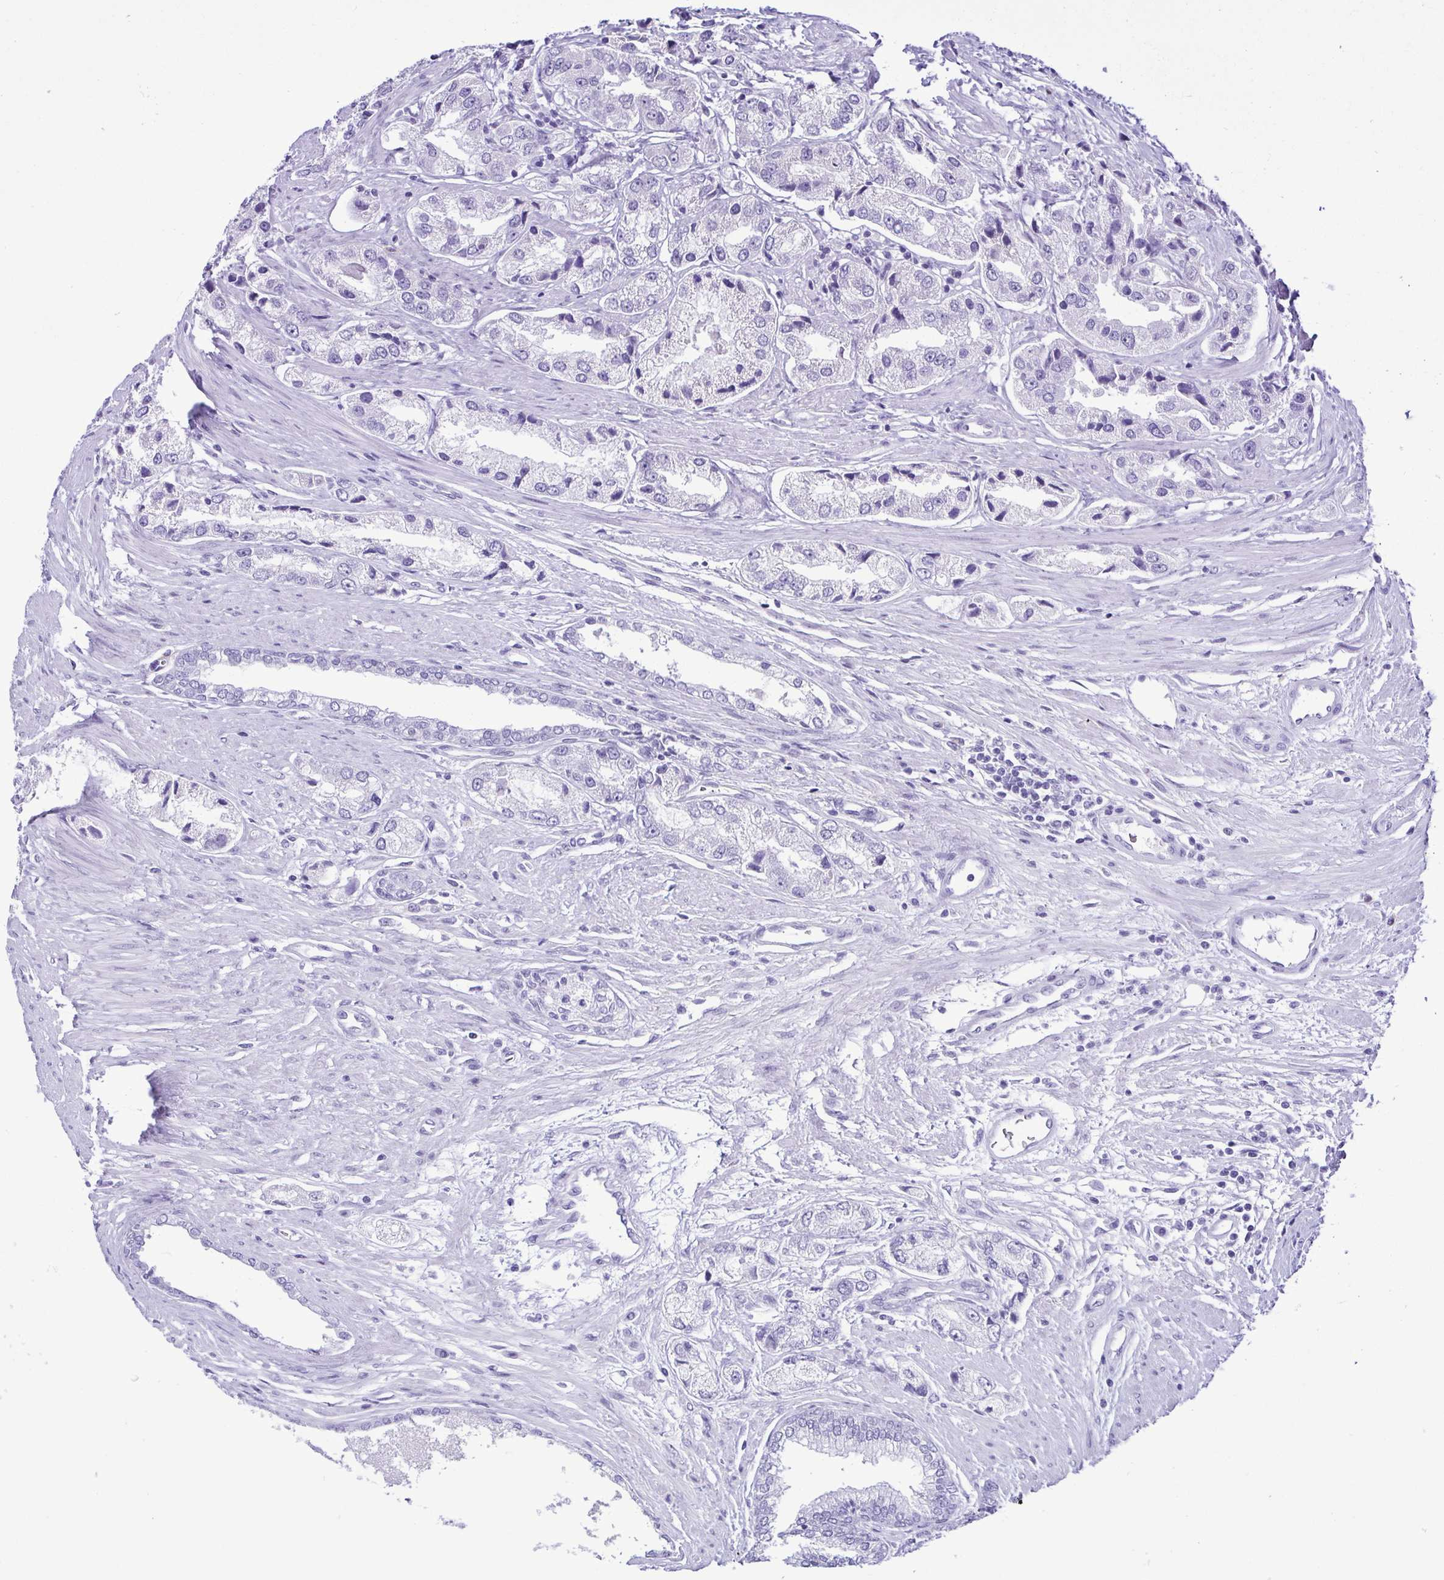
{"staining": {"intensity": "negative", "quantity": "none", "location": "none"}, "tissue": "prostate cancer", "cell_type": "Tumor cells", "image_type": "cancer", "snomed": [{"axis": "morphology", "description": "Adenocarcinoma, Low grade"}, {"axis": "topography", "description": "Prostate"}], "caption": "An image of low-grade adenocarcinoma (prostate) stained for a protein shows no brown staining in tumor cells.", "gene": "SPATA16", "patient": {"sex": "male", "age": 69}}